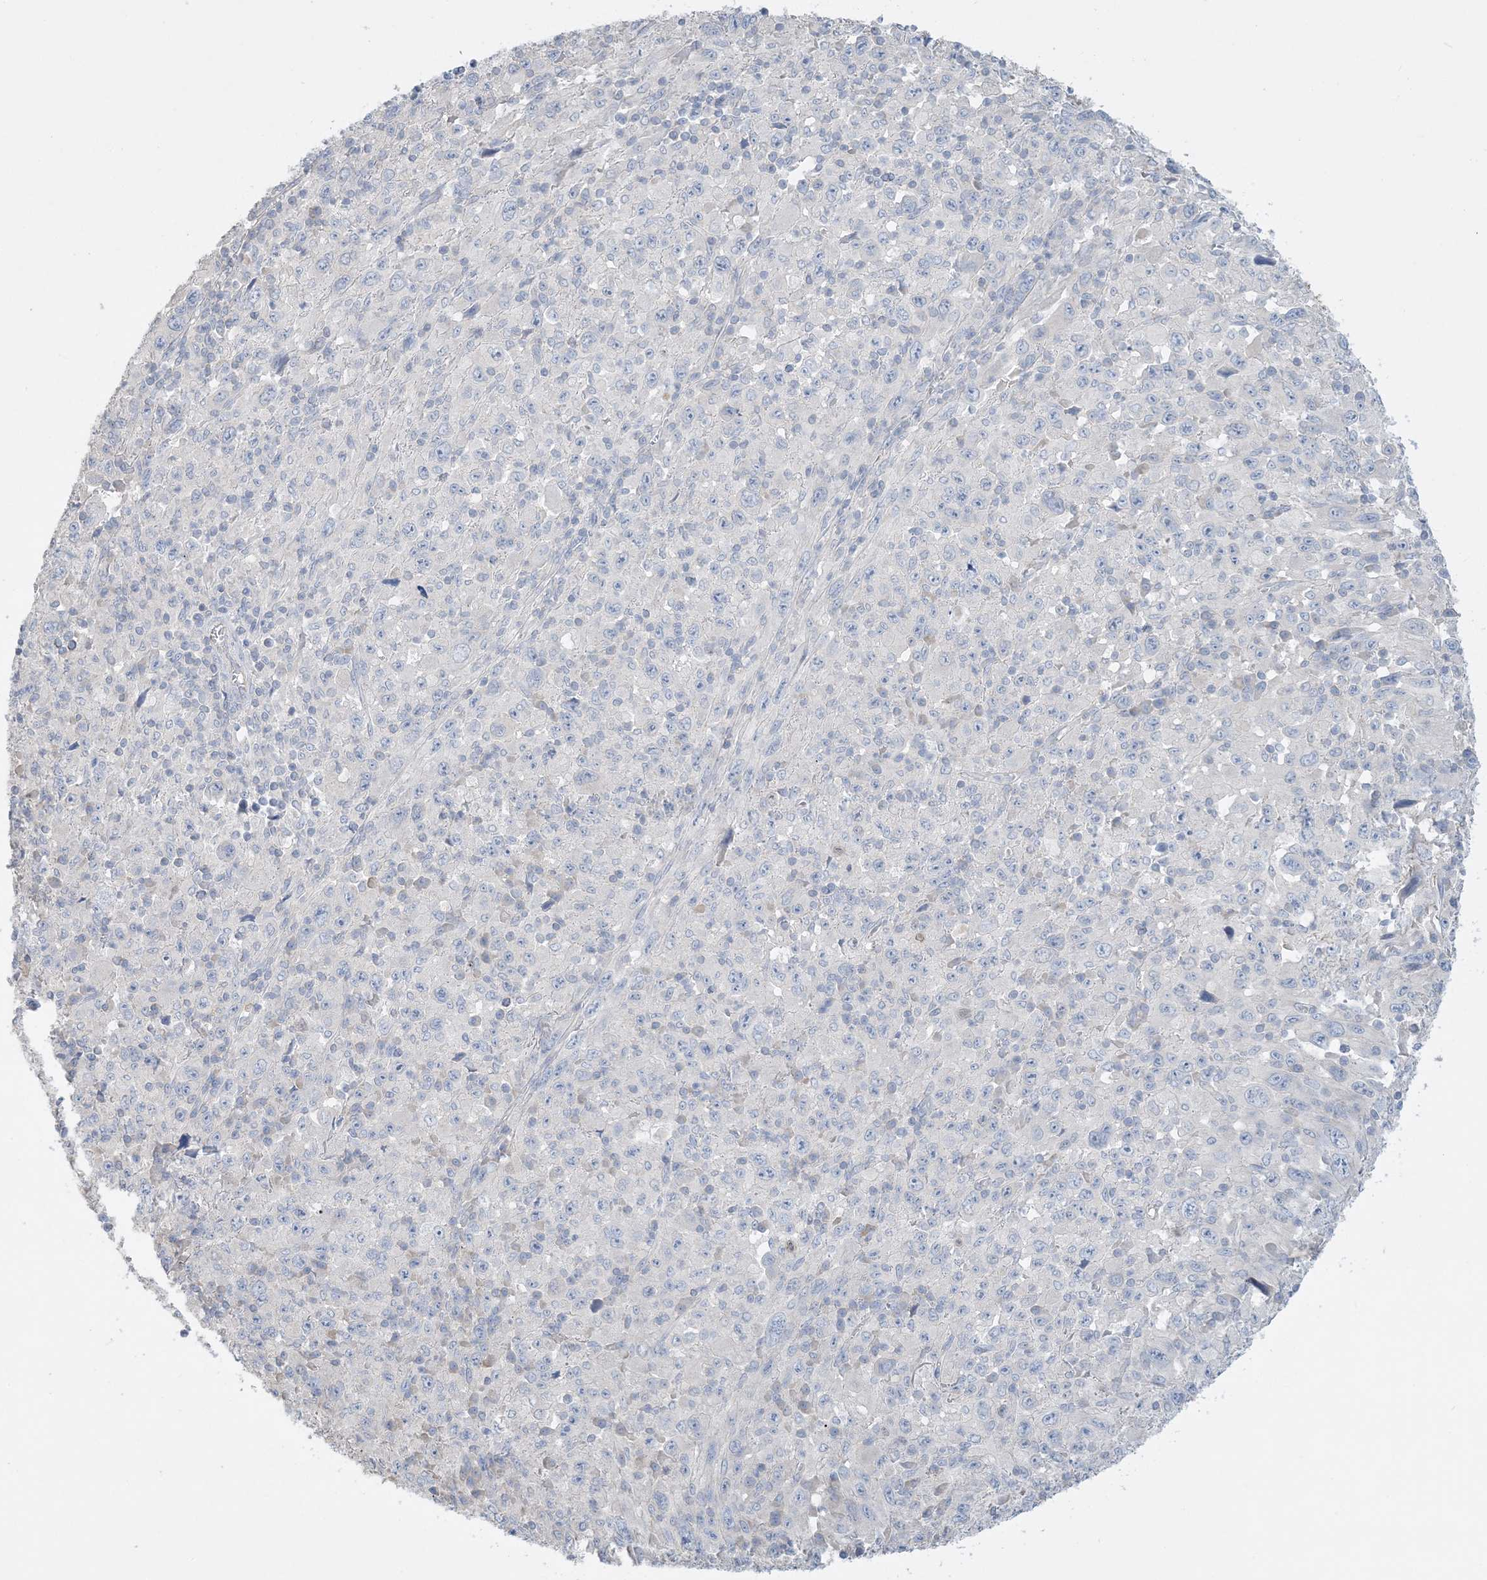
{"staining": {"intensity": "negative", "quantity": "none", "location": "none"}, "tissue": "melanoma", "cell_type": "Tumor cells", "image_type": "cancer", "snomed": [{"axis": "morphology", "description": "Malignant melanoma, Metastatic site"}, {"axis": "topography", "description": "Skin"}], "caption": "This is a histopathology image of immunohistochemistry staining of melanoma, which shows no expression in tumor cells. (Stains: DAB (3,3'-diaminobenzidine) immunohistochemistry (IHC) with hematoxylin counter stain, Microscopy: brightfield microscopy at high magnification).", "gene": "KPRP", "patient": {"sex": "female", "age": 56}}